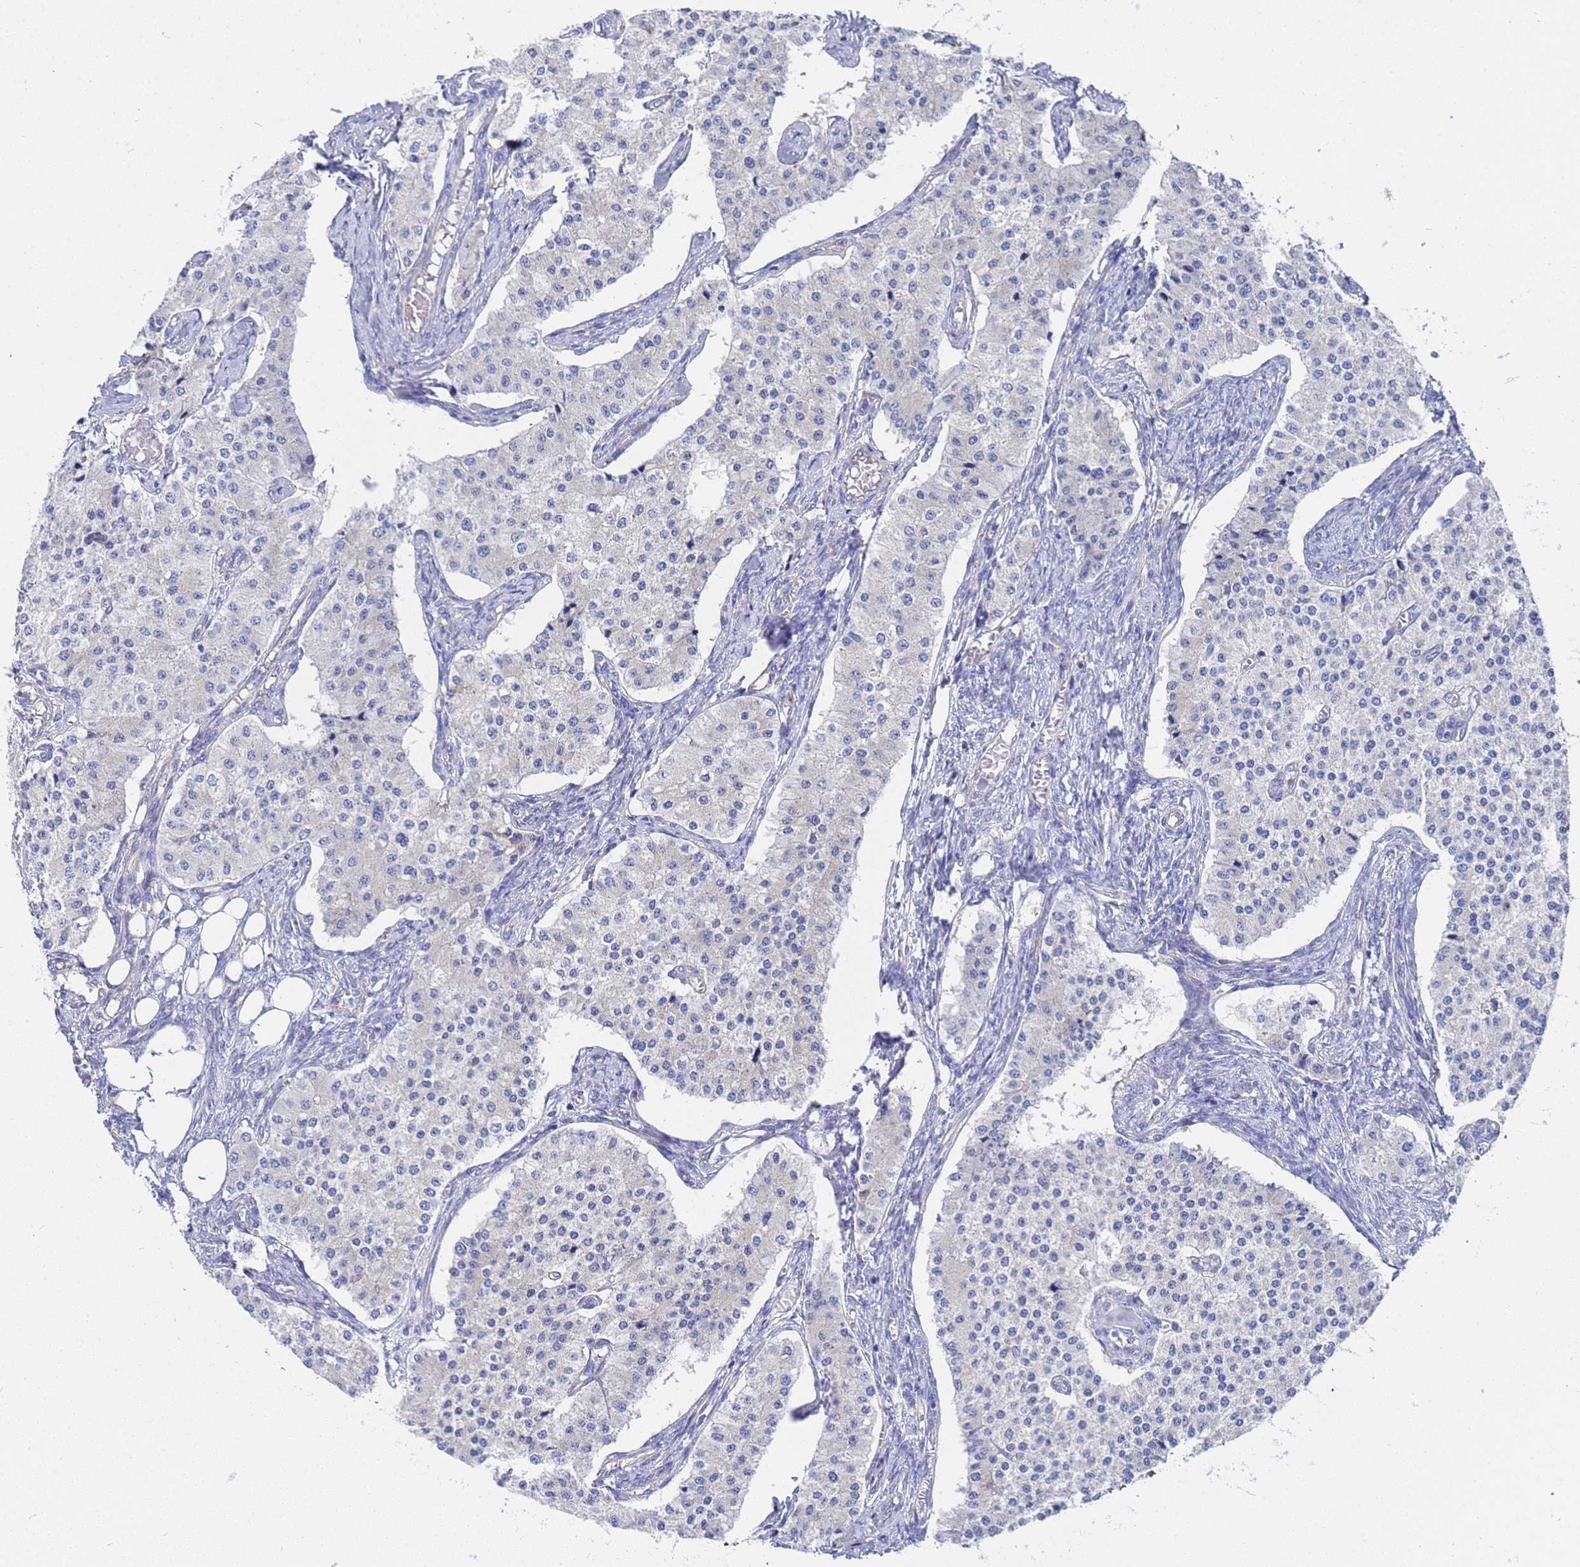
{"staining": {"intensity": "negative", "quantity": "none", "location": "none"}, "tissue": "carcinoid", "cell_type": "Tumor cells", "image_type": "cancer", "snomed": [{"axis": "morphology", "description": "Carcinoid, malignant, NOS"}, {"axis": "topography", "description": "Colon"}], "caption": "DAB (3,3'-diaminobenzidine) immunohistochemical staining of carcinoid (malignant) displays no significant staining in tumor cells.", "gene": "TM4SF4", "patient": {"sex": "female", "age": 52}}